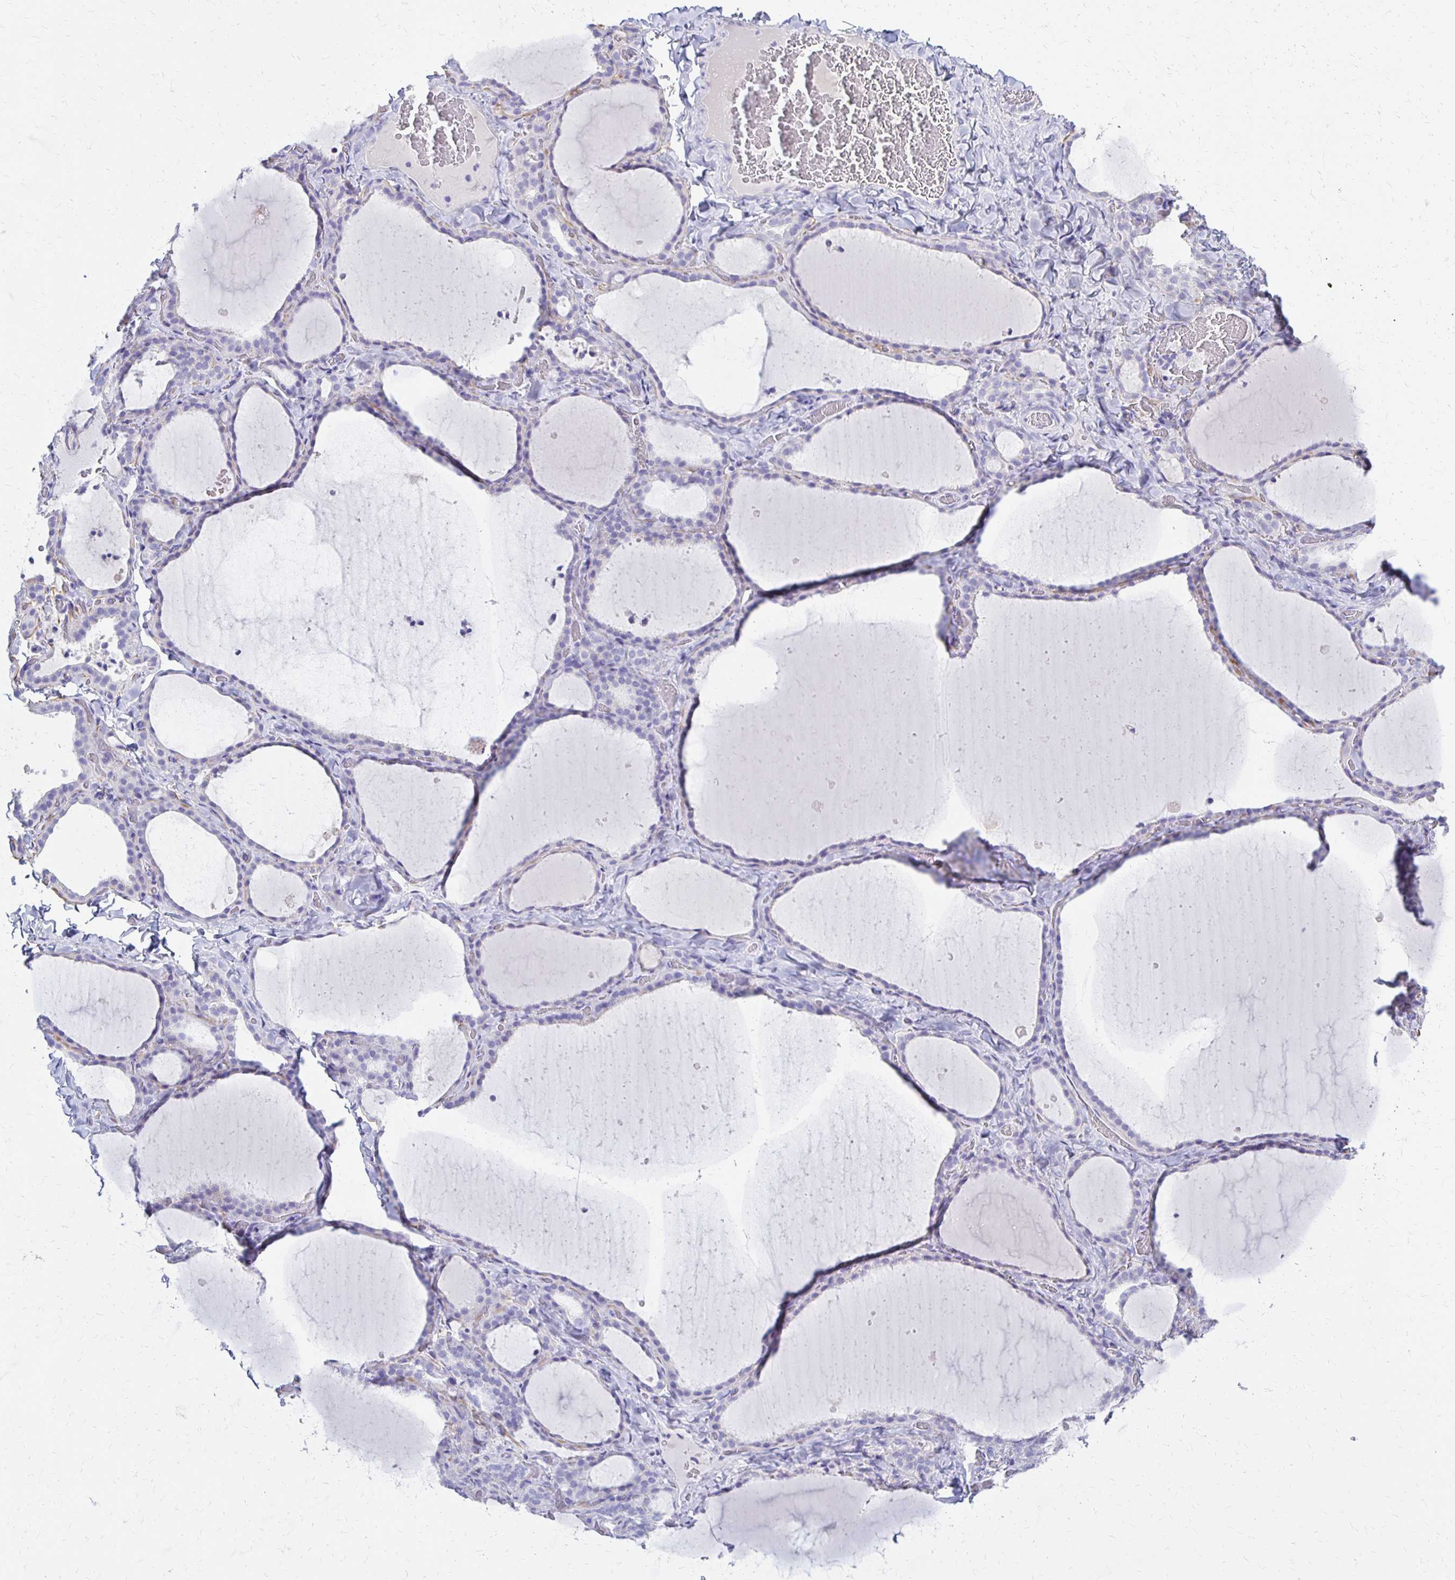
{"staining": {"intensity": "negative", "quantity": "none", "location": "none"}, "tissue": "thyroid gland", "cell_type": "Glandular cells", "image_type": "normal", "snomed": [{"axis": "morphology", "description": "Normal tissue, NOS"}, {"axis": "topography", "description": "Thyroid gland"}], "caption": "Benign thyroid gland was stained to show a protein in brown. There is no significant staining in glandular cells.", "gene": "FNTB", "patient": {"sex": "female", "age": 22}}